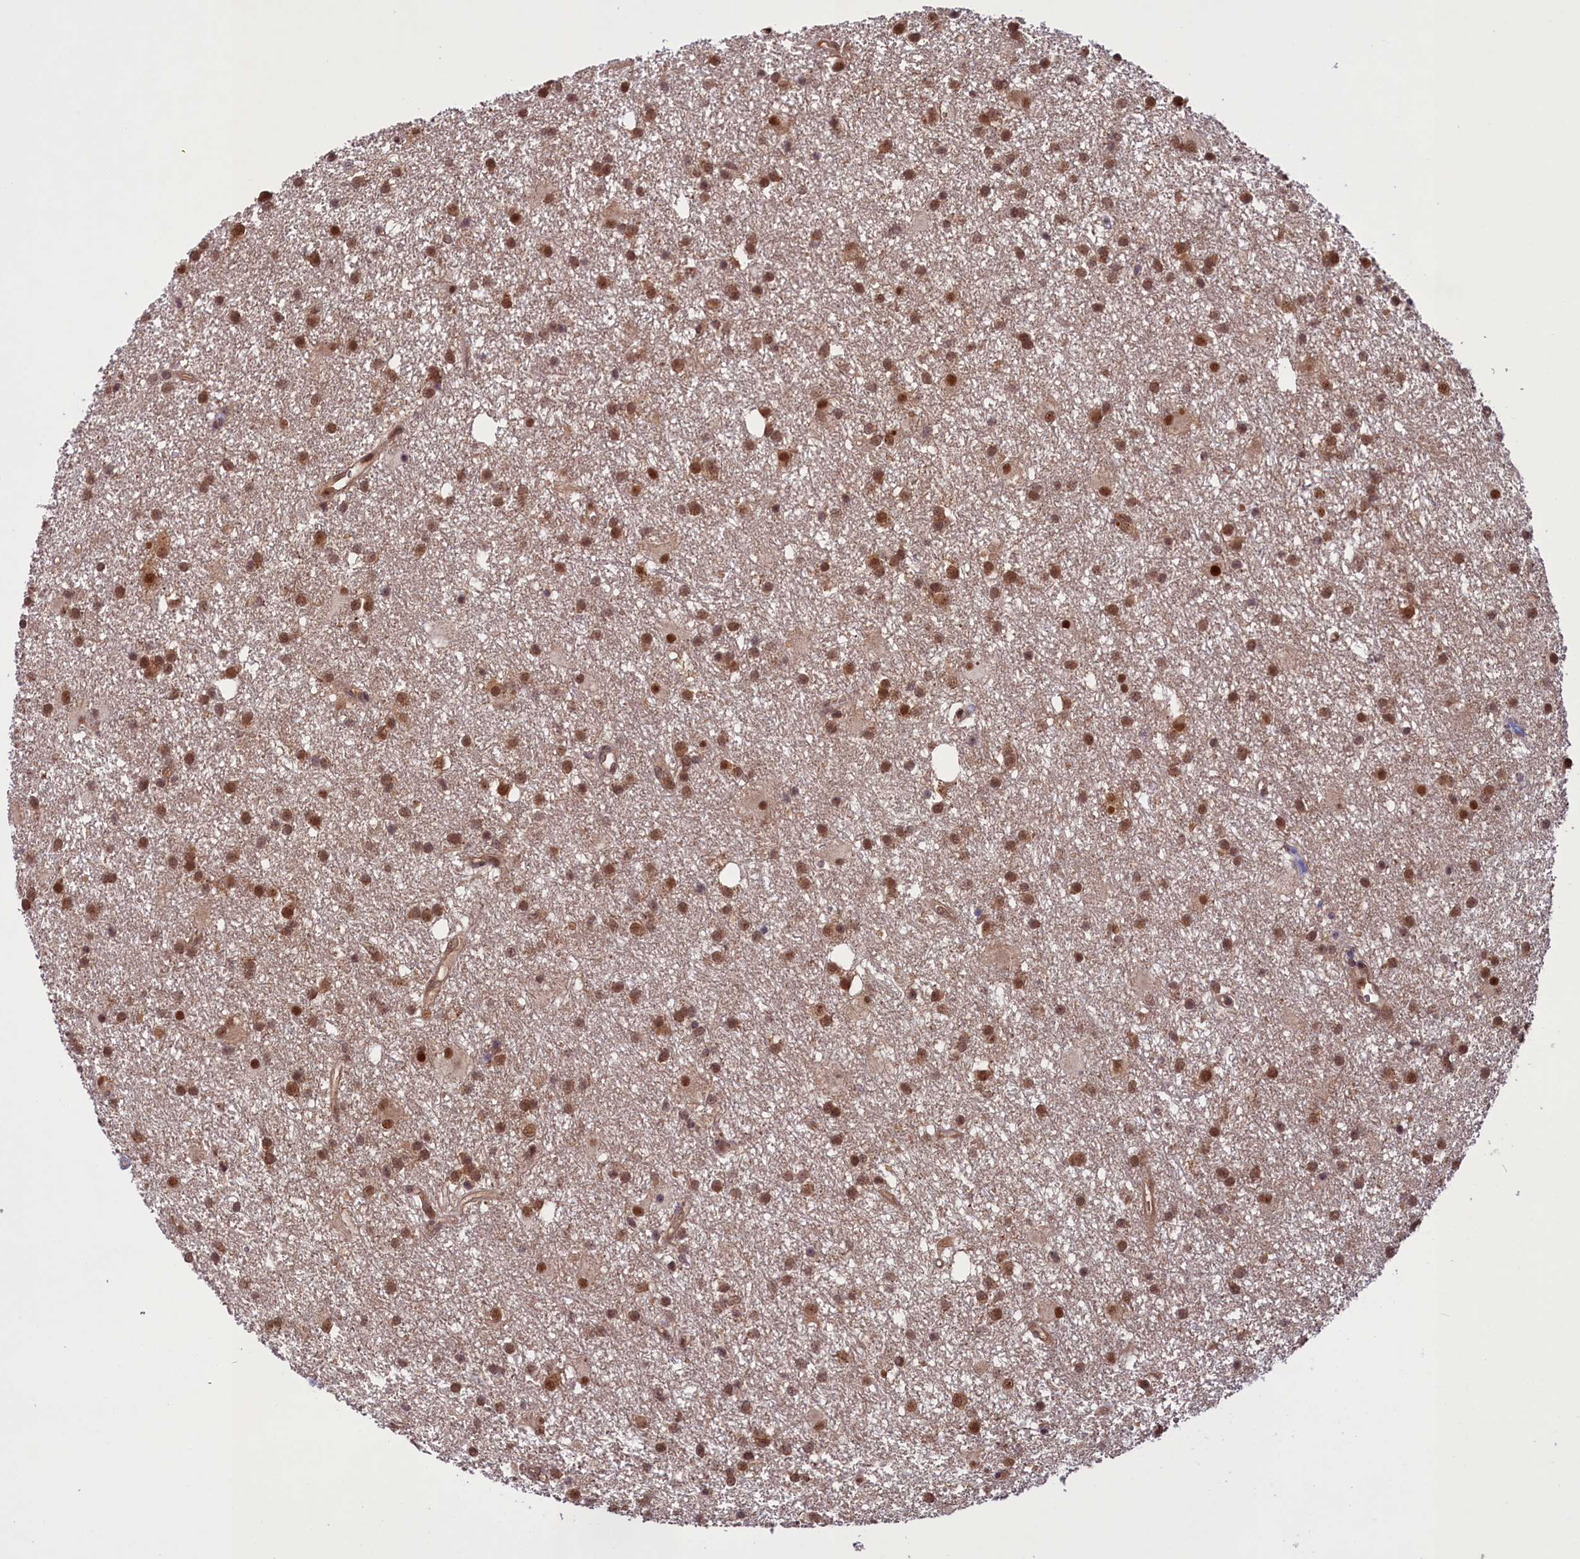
{"staining": {"intensity": "moderate", "quantity": ">75%", "location": "nuclear"}, "tissue": "glioma", "cell_type": "Tumor cells", "image_type": "cancer", "snomed": [{"axis": "morphology", "description": "Glioma, malignant, High grade"}, {"axis": "topography", "description": "Brain"}], "caption": "A brown stain highlights moderate nuclear positivity of a protein in high-grade glioma (malignant) tumor cells.", "gene": "SLC7A6OS", "patient": {"sex": "male", "age": 77}}